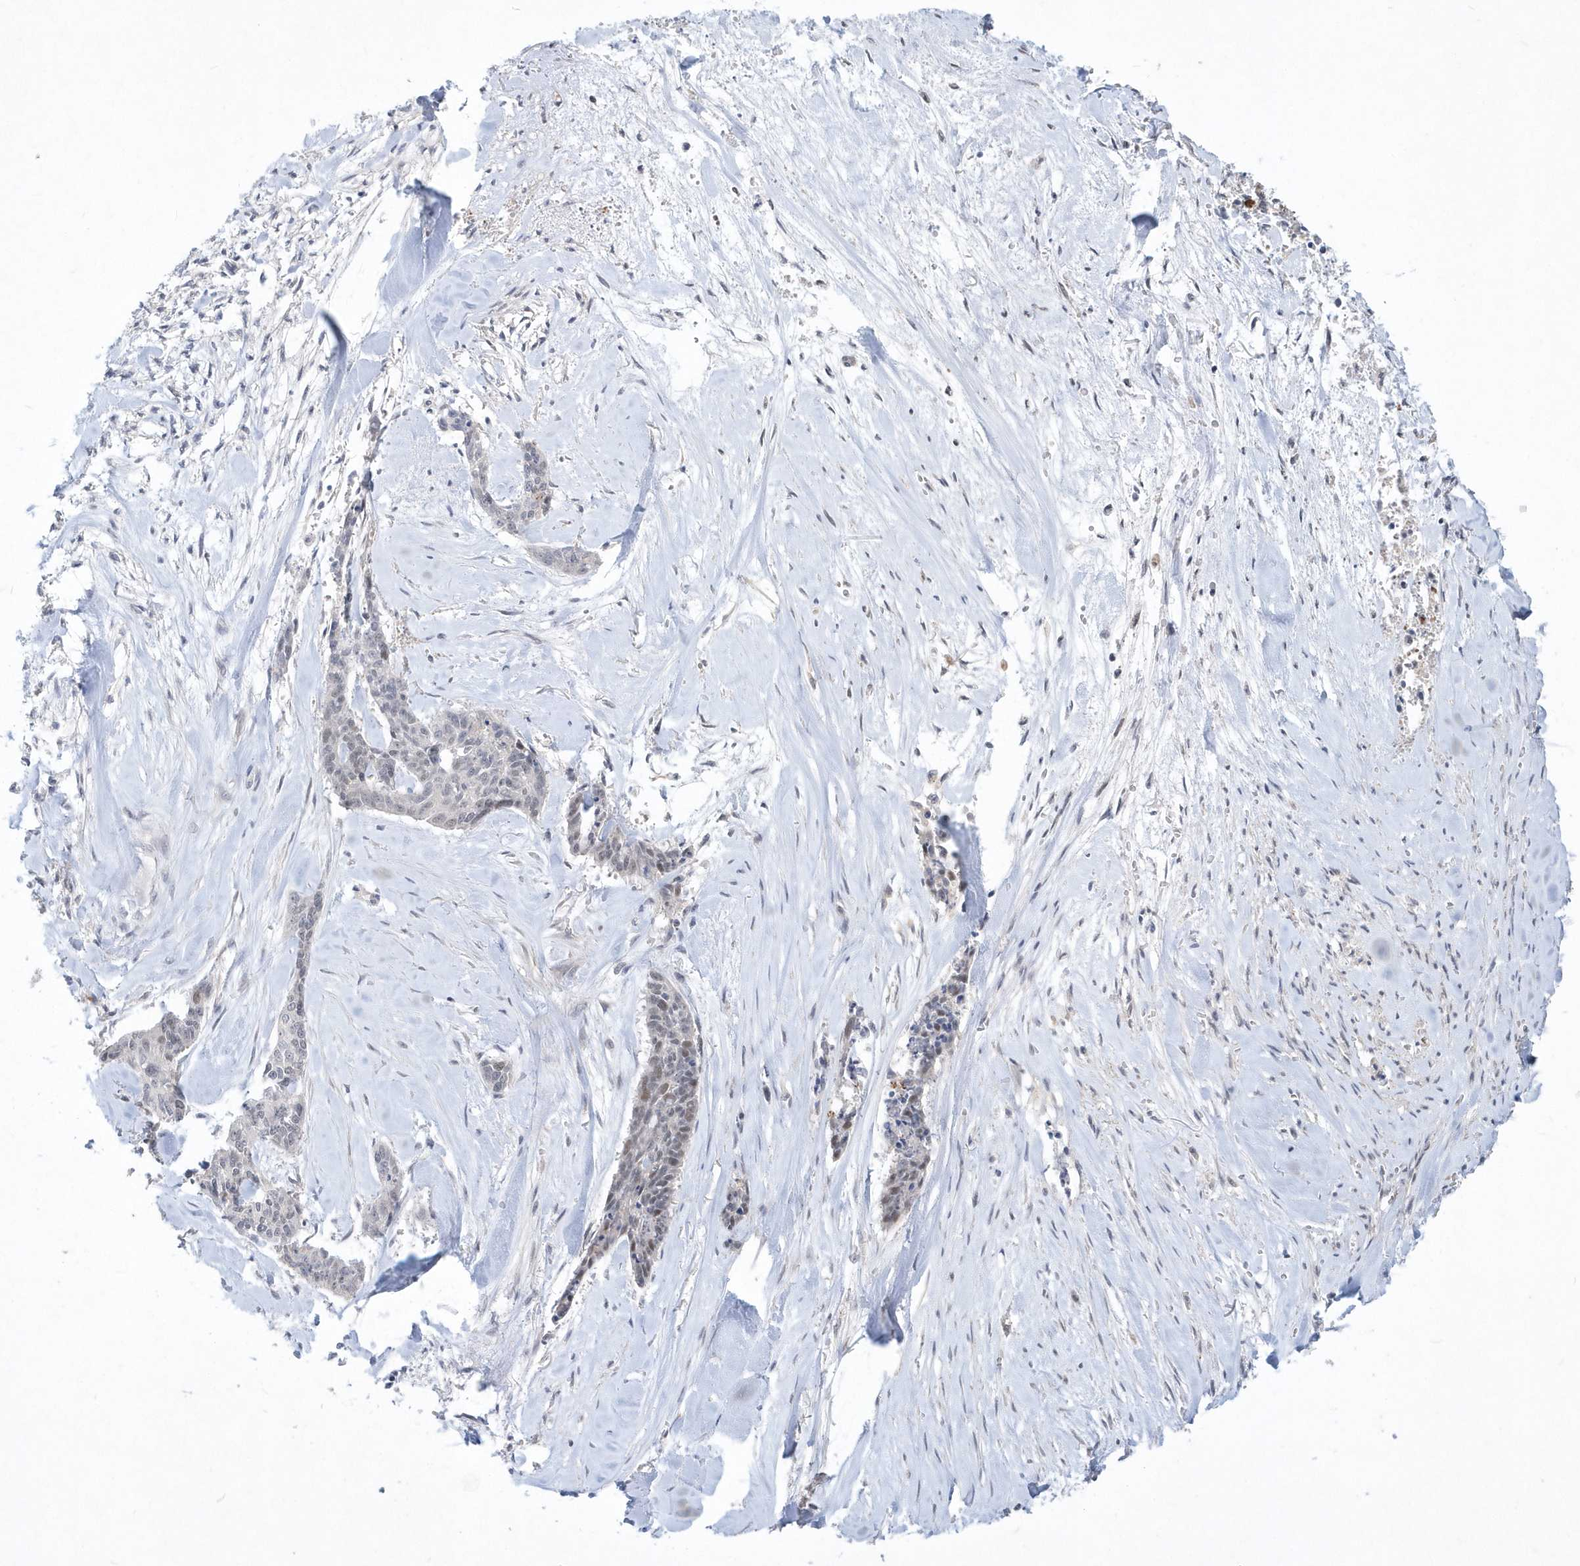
{"staining": {"intensity": "weak", "quantity": "<25%", "location": "nuclear"}, "tissue": "skin cancer", "cell_type": "Tumor cells", "image_type": "cancer", "snomed": [{"axis": "morphology", "description": "Basal cell carcinoma"}, {"axis": "topography", "description": "Skin"}], "caption": "The immunohistochemistry (IHC) histopathology image has no significant expression in tumor cells of skin cancer (basal cell carcinoma) tissue. (DAB (3,3'-diaminobenzidine) immunohistochemistry (IHC) with hematoxylin counter stain).", "gene": "TSPEAR", "patient": {"sex": "female", "age": 64}}